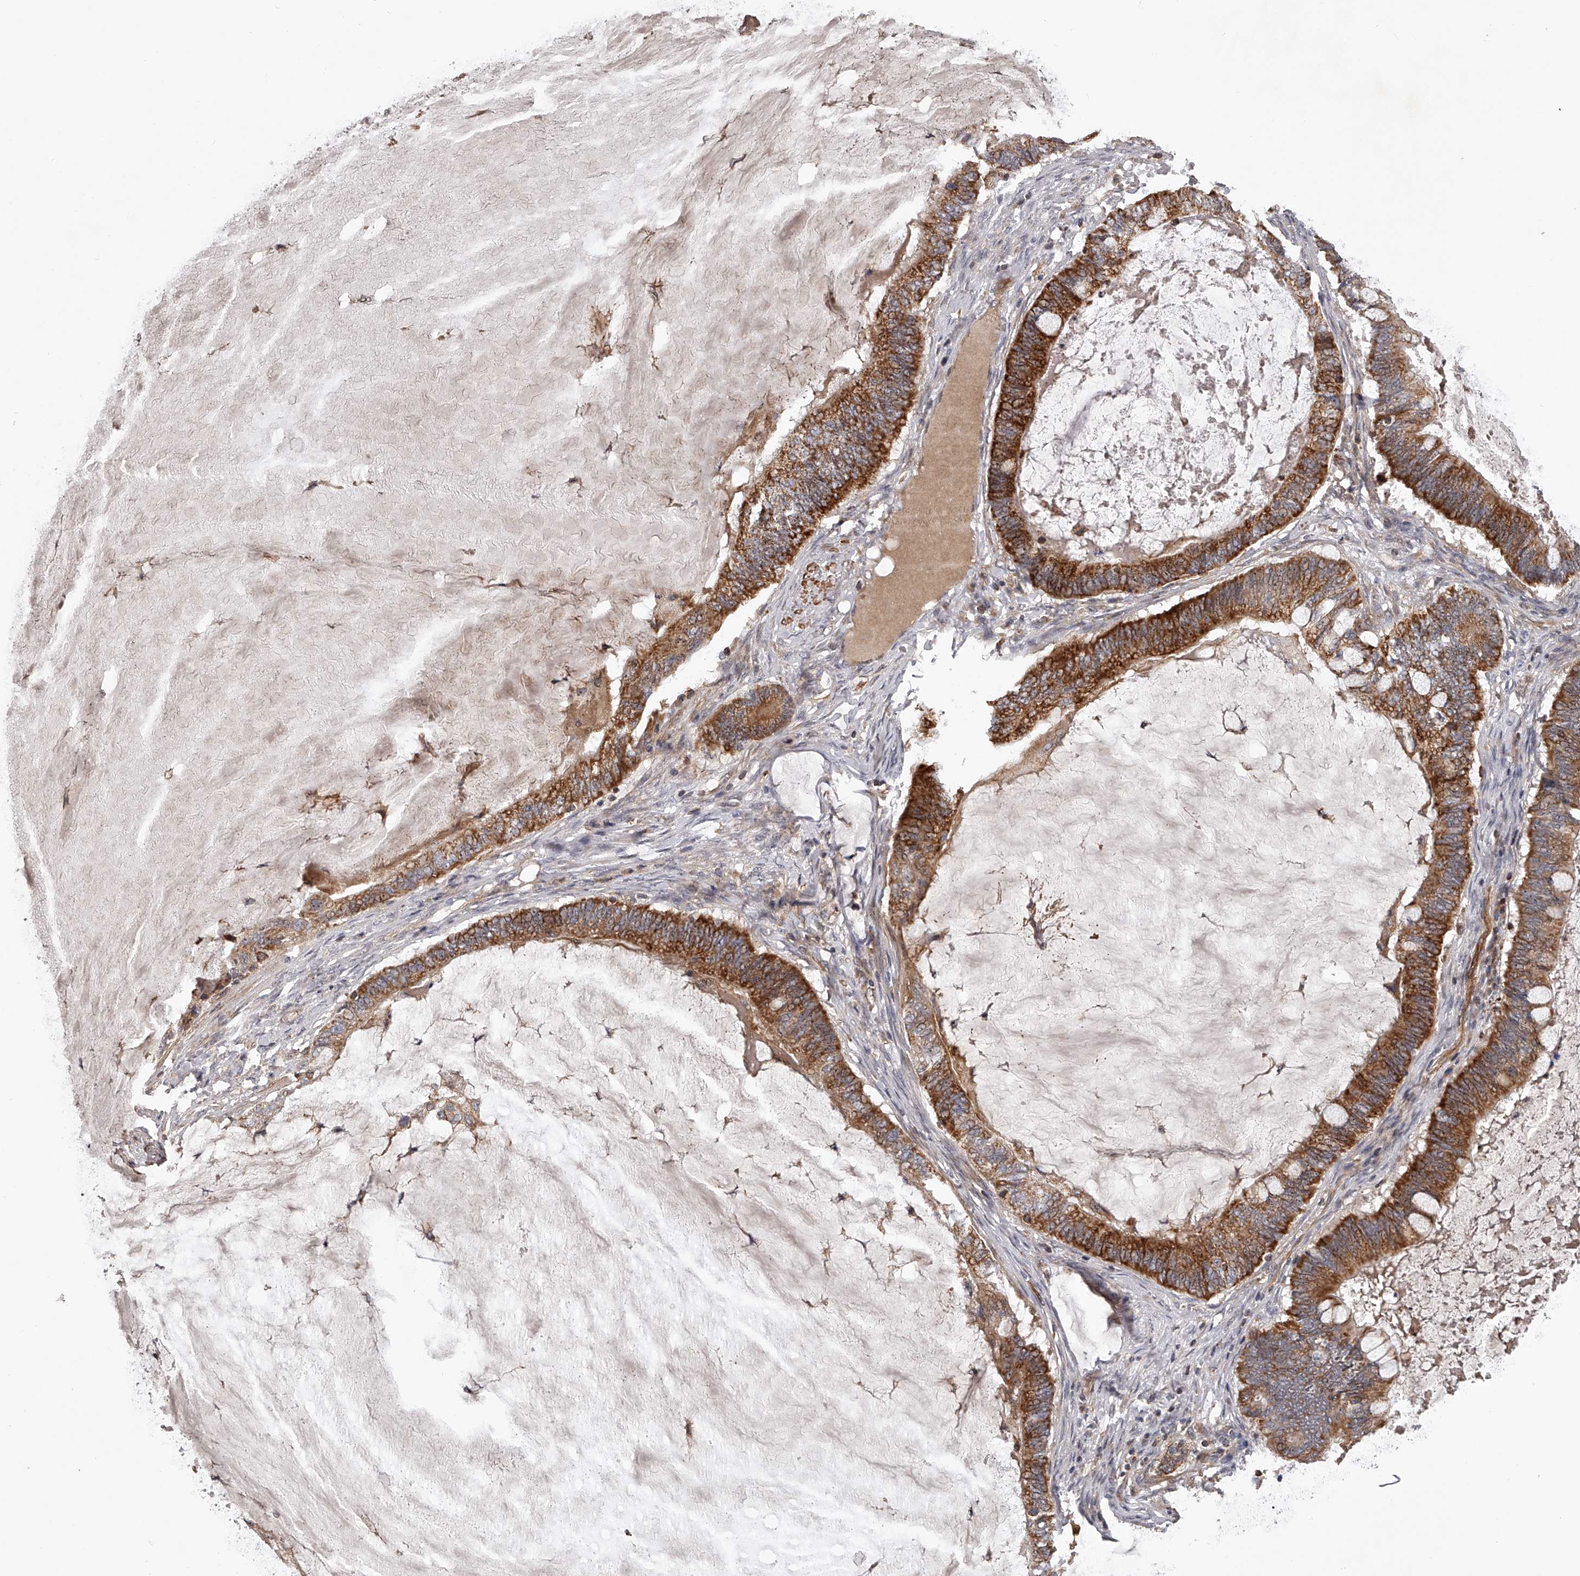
{"staining": {"intensity": "strong", "quantity": ">75%", "location": "cytoplasmic/membranous"}, "tissue": "ovarian cancer", "cell_type": "Tumor cells", "image_type": "cancer", "snomed": [{"axis": "morphology", "description": "Cystadenocarcinoma, mucinous, NOS"}, {"axis": "topography", "description": "Ovary"}], "caption": "The micrograph displays a brown stain indicating the presence of a protein in the cytoplasmic/membranous of tumor cells in ovarian cancer (mucinous cystadenocarcinoma).", "gene": "RRP36", "patient": {"sex": "female", "age": 61}}